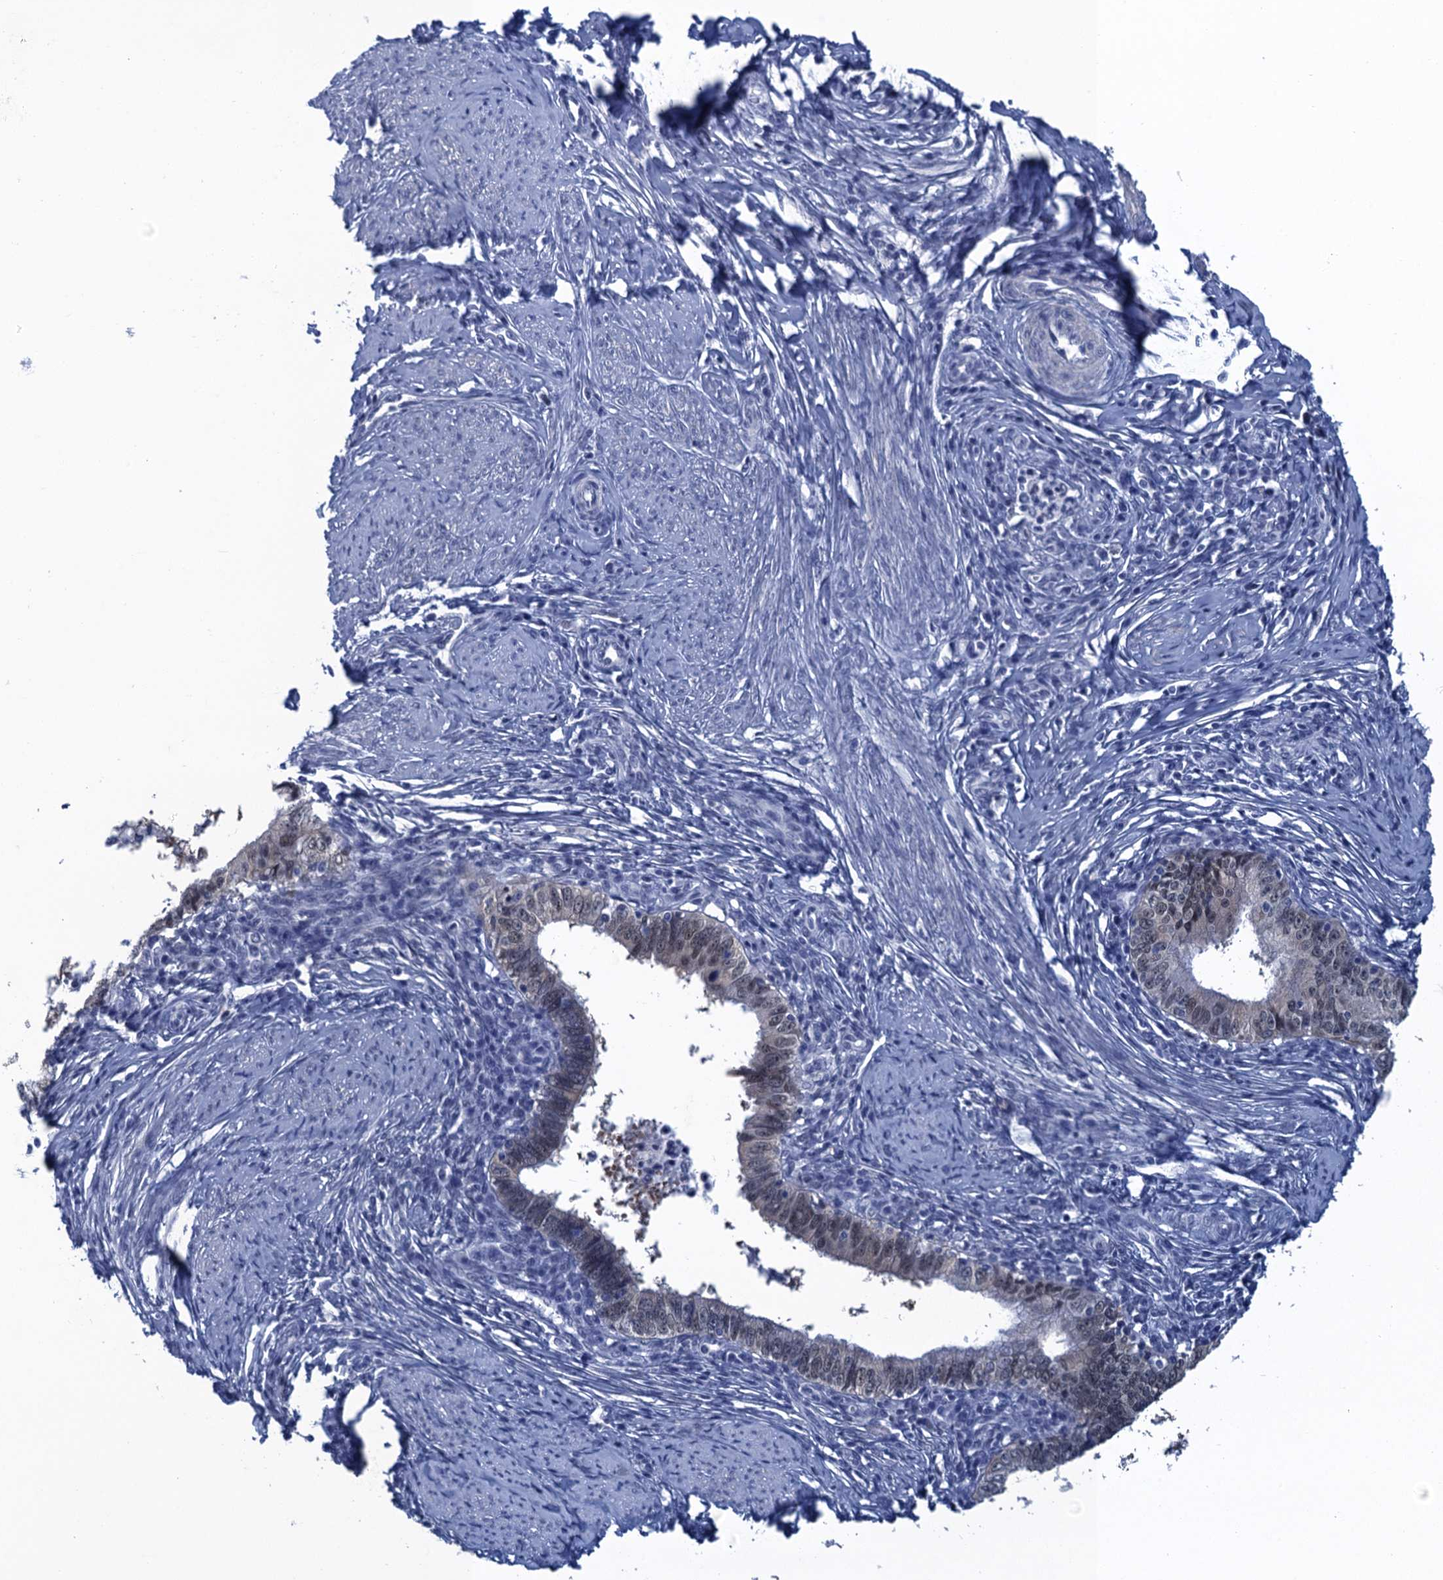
{"staining": {"intensity": "negative", "quantity": "none", "location": "none"}, "tissue": "cervical cancer", "cell_type": "Tumor cells", "image_type": "cancer", "snomed": [{"axis": "morphology", "description": "Adenocarcinoma, NOS"}, {"axis": "topography", "description": "Cervix"}], "caption": "Immunohistochemistry (IHC) of human cervical cancer reveals no staining in tumor cells.", "gene": "GINS3", "patient": {"sex": "female", "age": 36}}